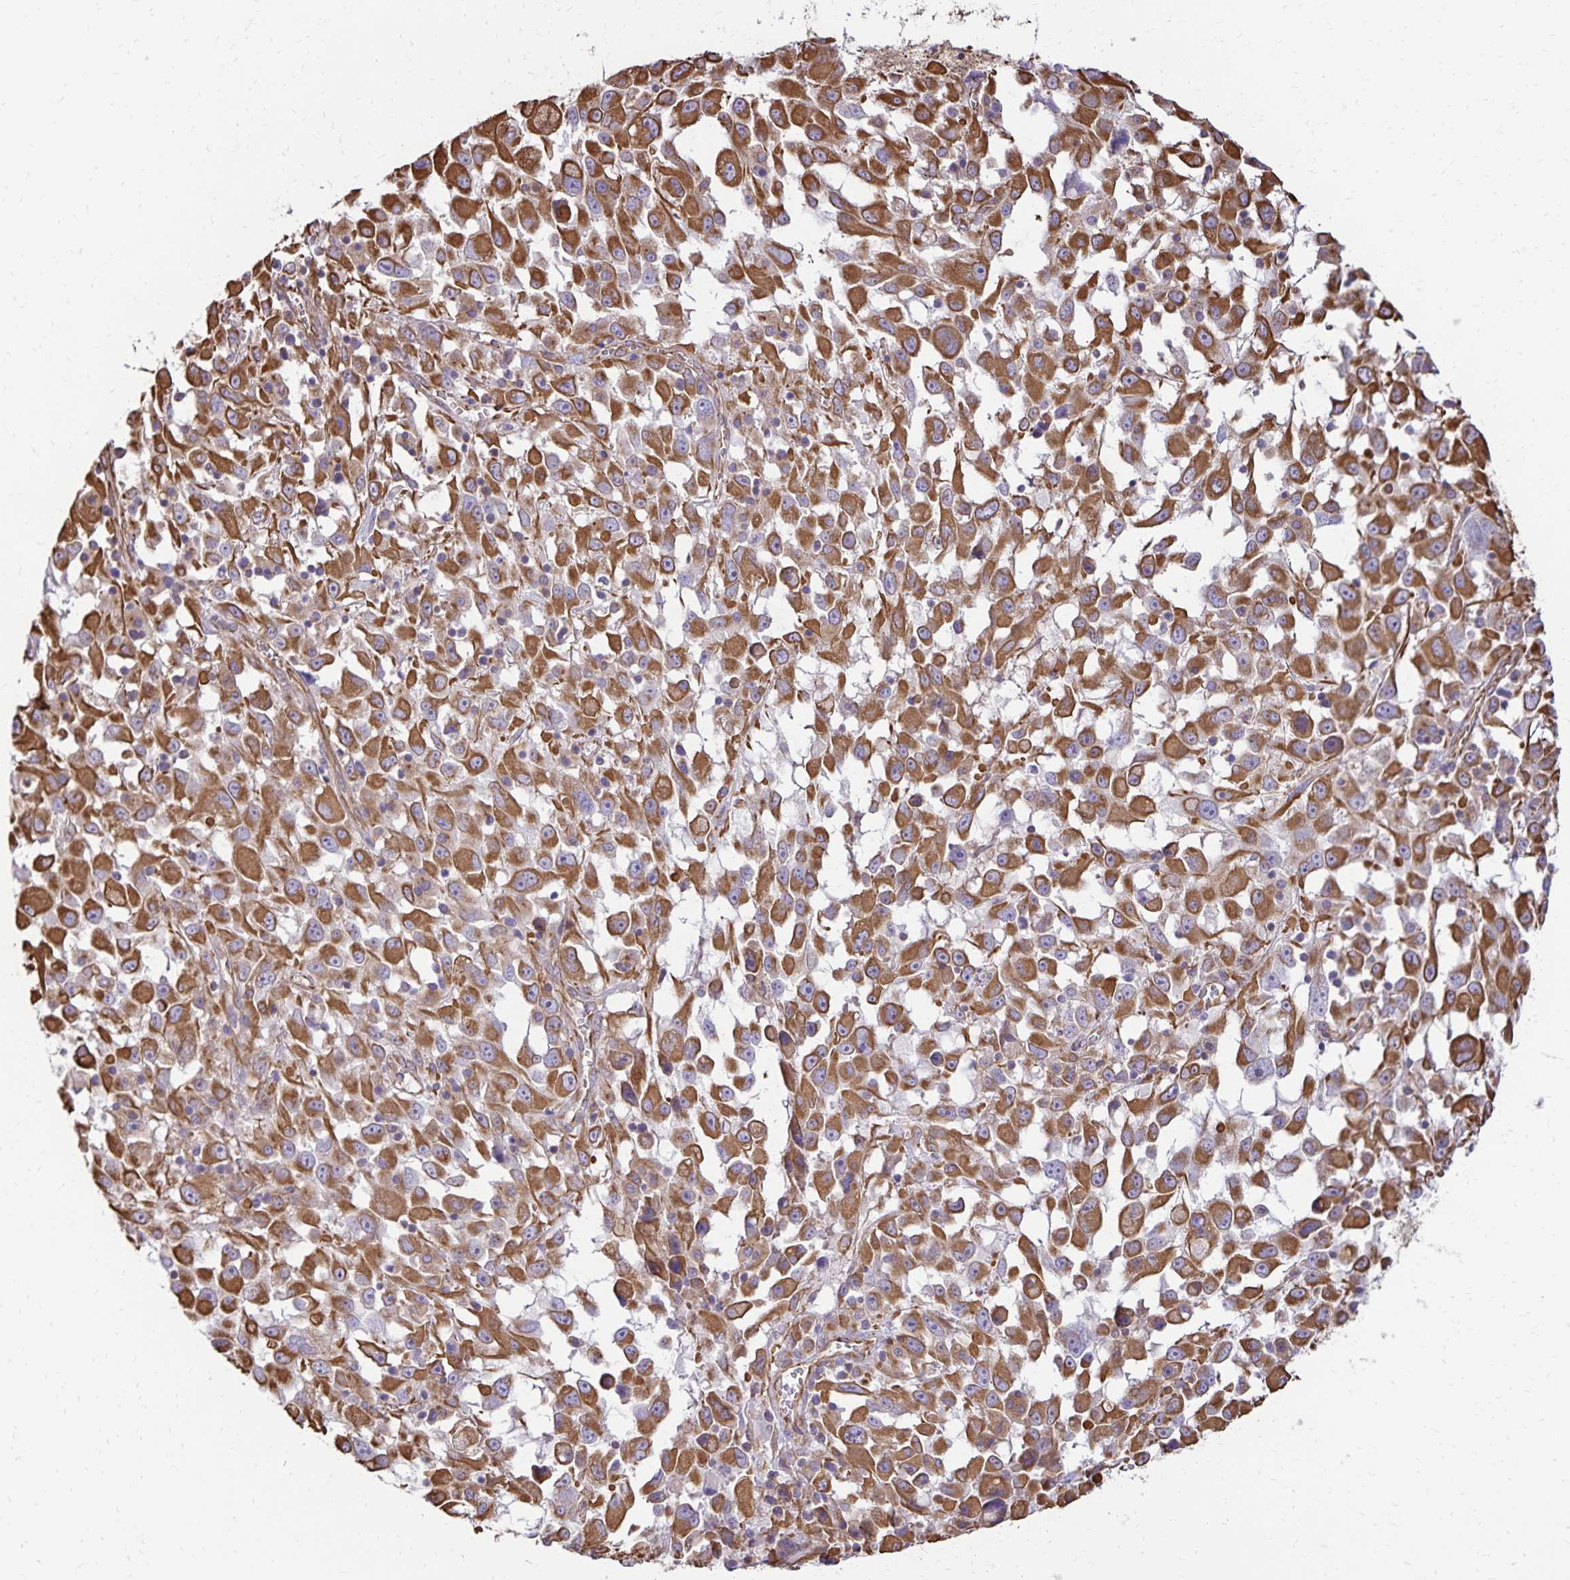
{"staining": {"intensity": "moderate", "quantity": ">75%", "location": "cytoplasmic/membranous"}, "tissue": "melanoma", "cell_type": "Tumor cells", "image_type": "cancer", "snomed": [{"axis": "morphology", "description": "Malignant melanoma, Metastatic site"}, {"axis": "topography", "description": "Soft tissue"}], "caption": "Protein expression analysis of melanoma reveals moderate cytoplasmic/membranous positivity in about >75% of tumor cells.", "gene": "TRPV6", "patient": {"sex": "male", "age": 50}}